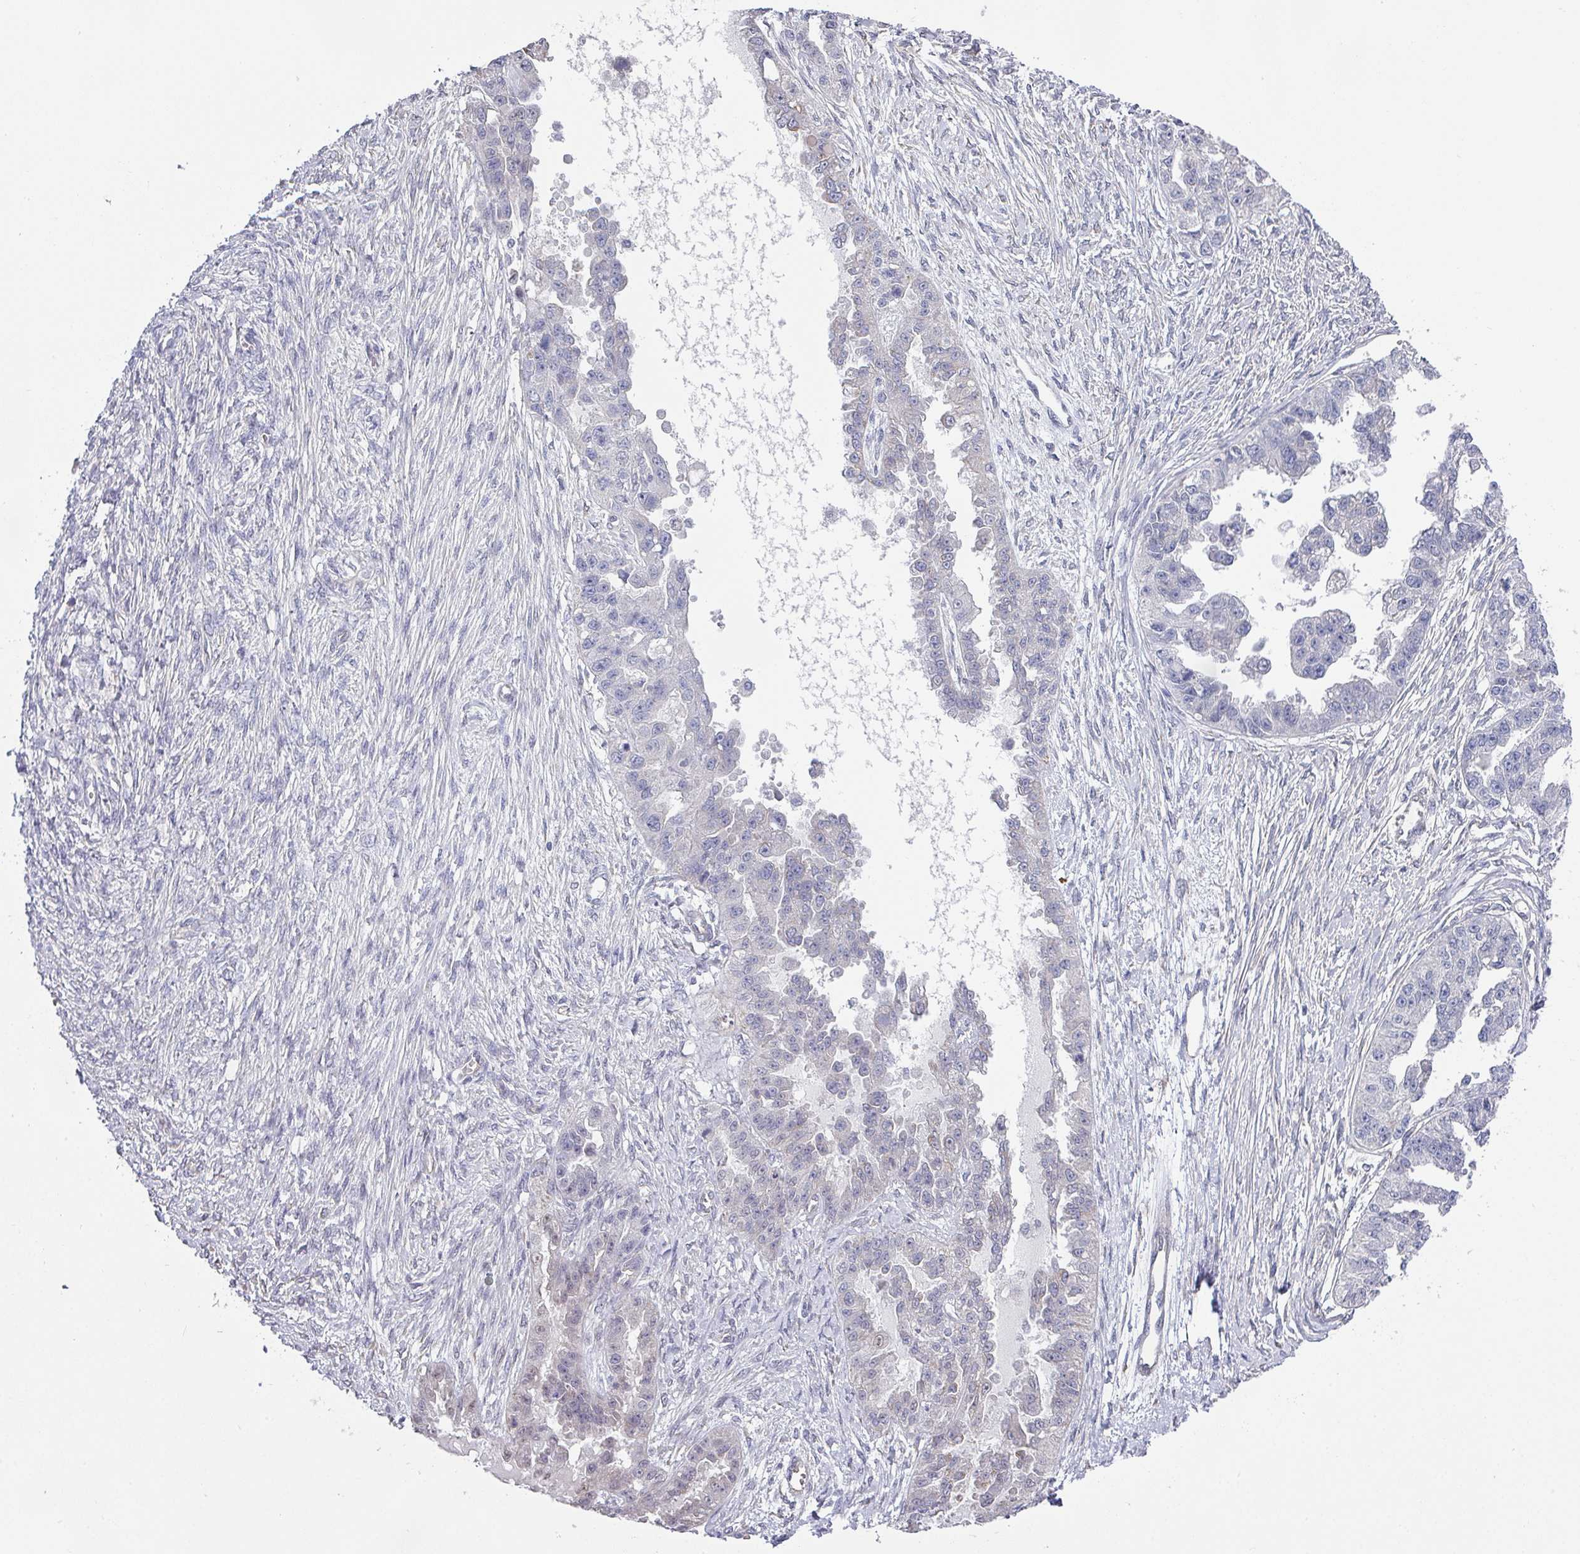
{"staining": {"intensity": "negative", "quantity": "none", "location": "none"}, "tissue": "ovarian cancer", "cell_type": "Tumor cells", "image_type": "cancer", "snomed": [{"axis": "morphology", "description": "Cystadenocarcinoma, serous, NOS"}, {"axis": "topography", "description": "Ovary"}], "caption": "Immunohistochemistry (IHC) of human serous cystadenocarcinoma (ovarian) demonstrates no staining in tumor cells.", "gene": "TMED5", "patient": {"sex": "female", "age": 58}}